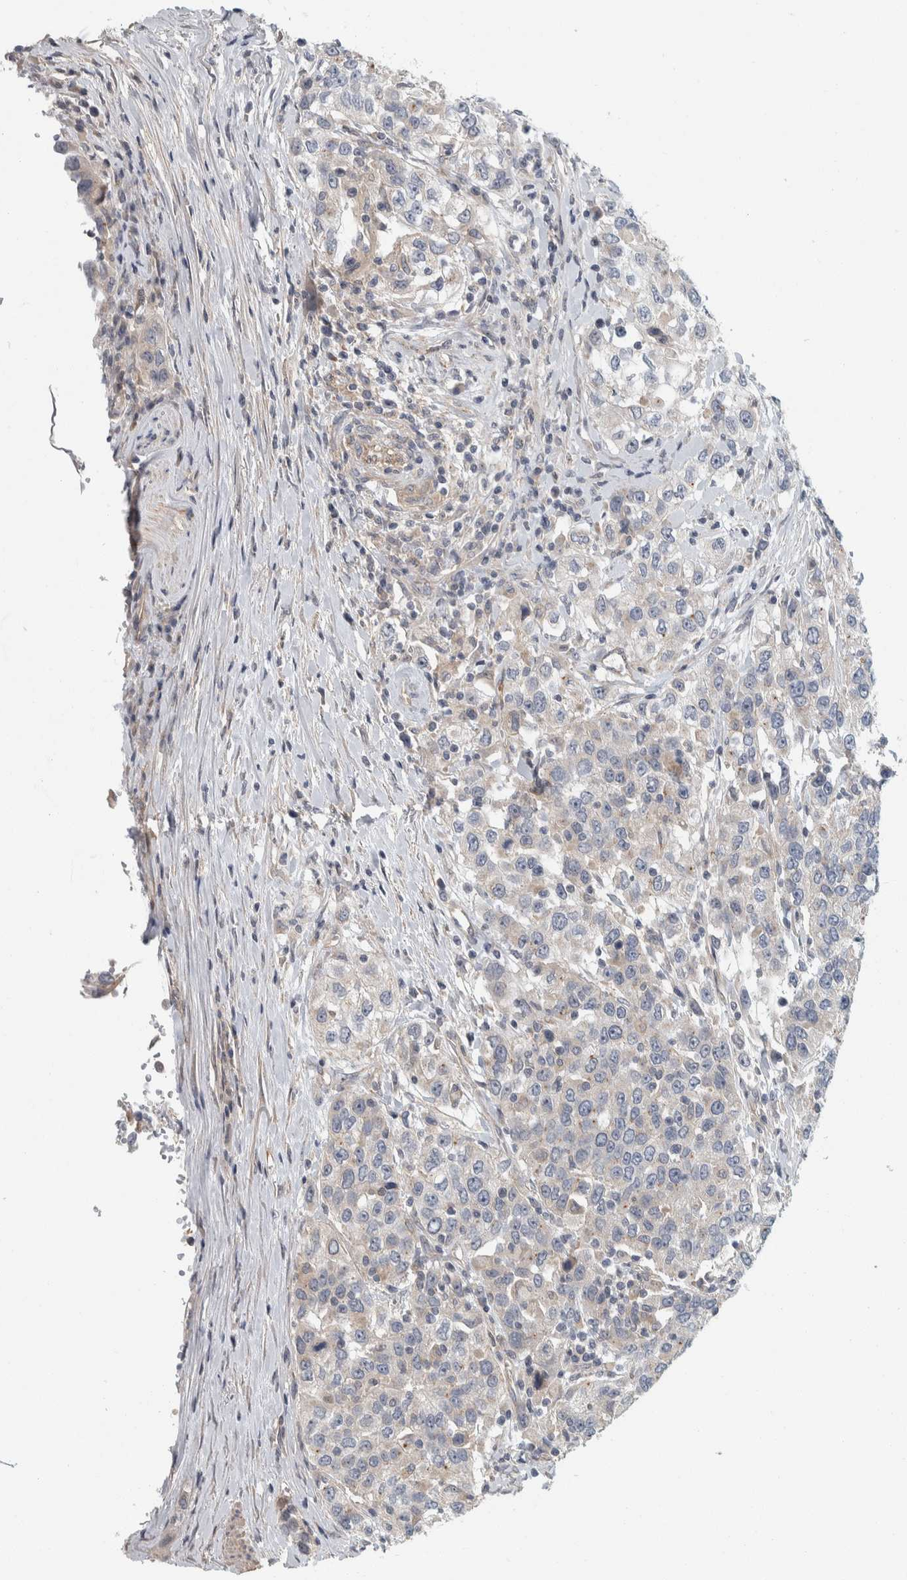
{"staining": {"intensity": "negative", "quantity": "none", "location": "none"}, "tissue": "urothelial cancer", "cell_type": "Tumor cells", "image_type": "cancer", "snomed": [{"axis": "morphology", "description": "Urothelial carcinoma, High grade"}, {"axis": "topography", "description": "Urinary bladder"}], "caption": "Tumor cells show no significant protein expression in urothelial carcinoma (high-grade).", "gene": "KCNJ3", "patient": {"sex": "female", "age": 80}}